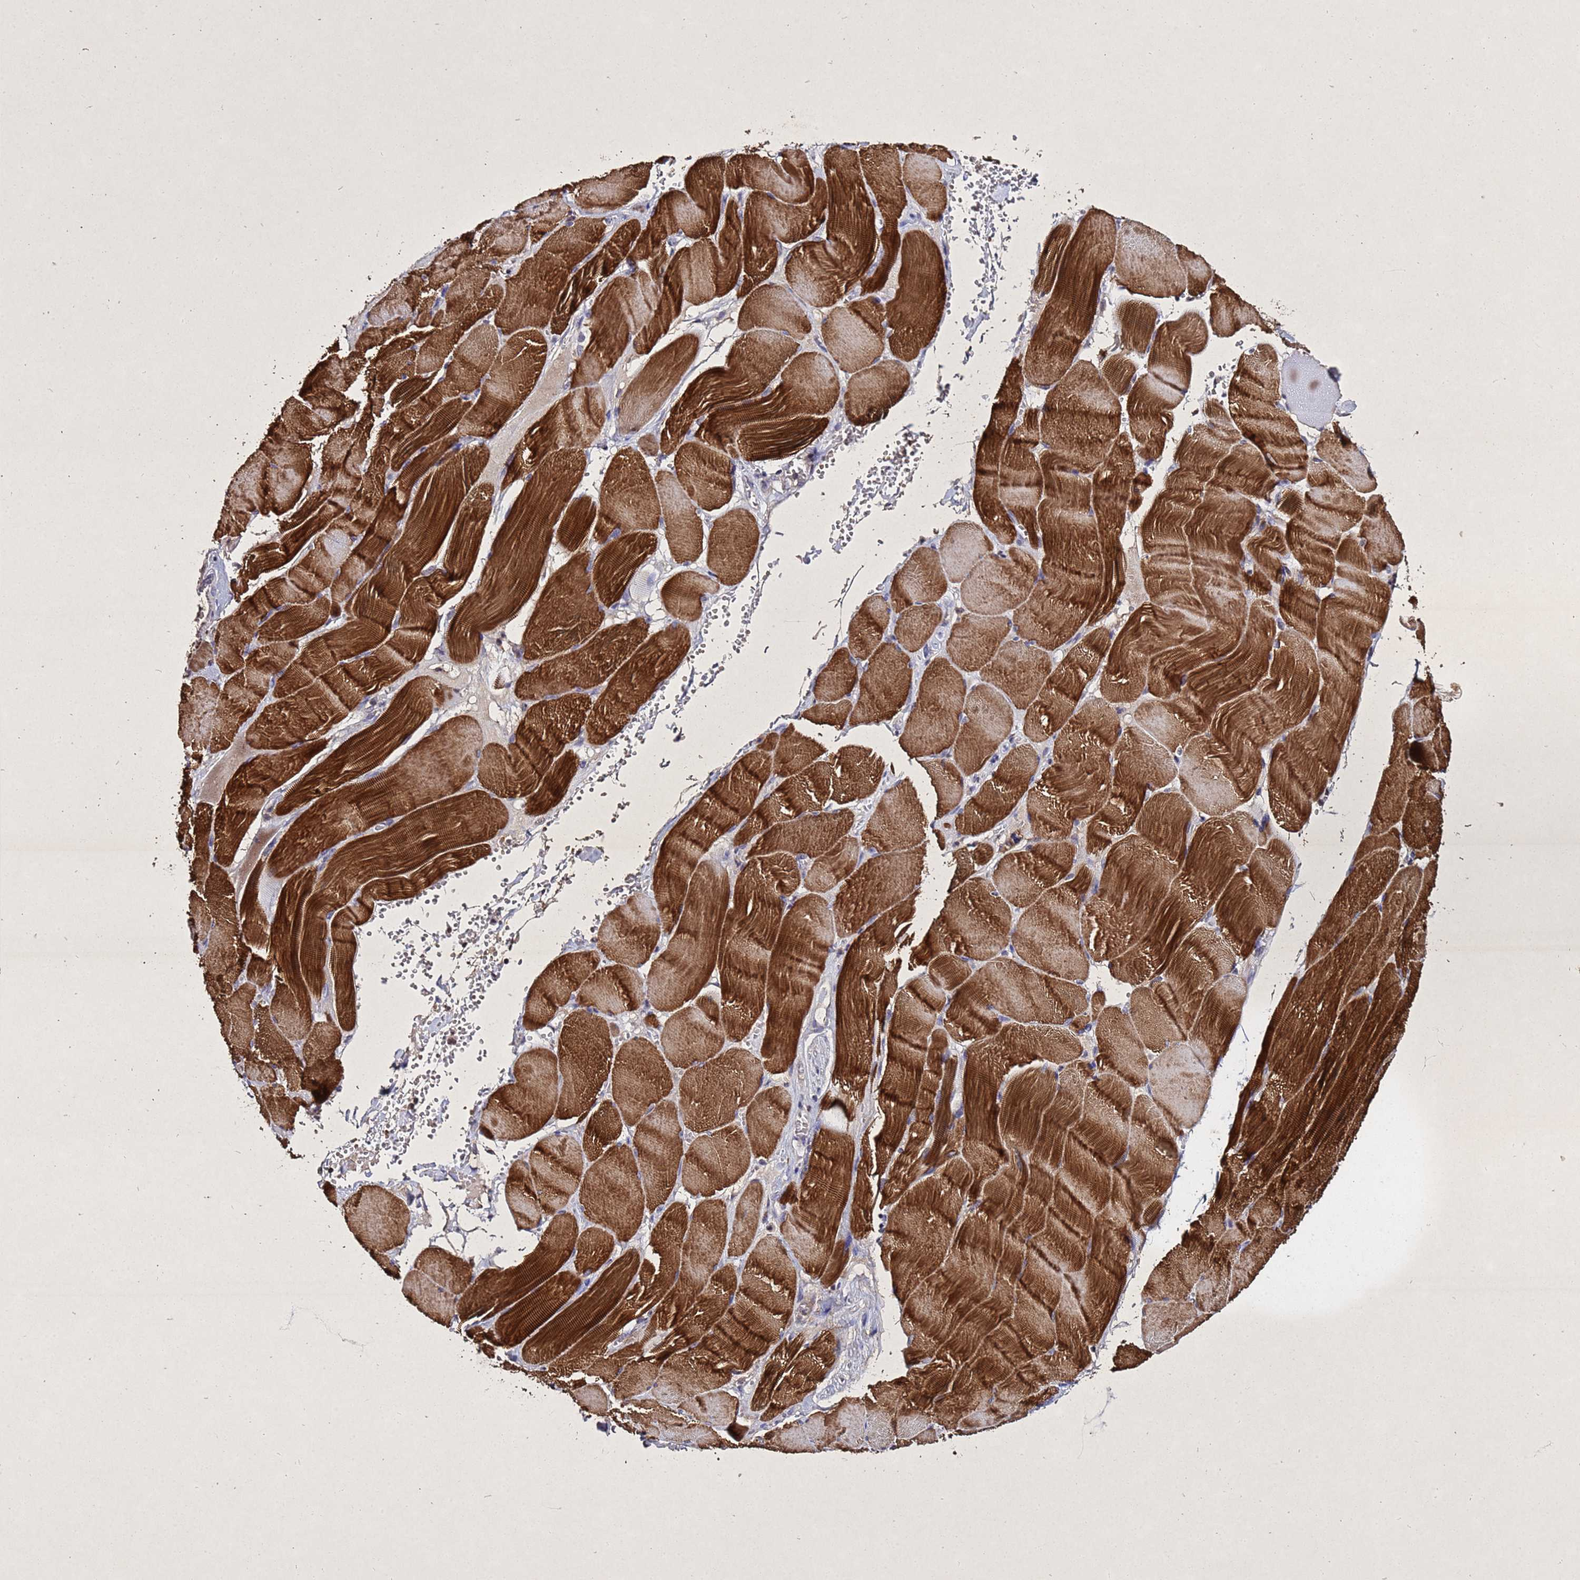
{"staining": {"intensity": "weak", "quantity": "25%-75%", "location": "cytoplasmic/membranous"}, "tissue": "adipose tissue", "cell_type": "Adipocytes", "image_type": "normal", "snomed": [{"axis": "morphology", "description": "Normal tissue, NOS"}, {"axis": "topography", "description": "Skeletal muscle"}, {"axis": "topography", "description": "Peripheral nerve tissue"}], "caption": "Immunohistochemistry staining of benign adipose tissue, which shows low levels of weak cytoplasmic/membranous positivity in about 25%-75% of adipocytes indicating weak cytoplasmic/membranous protein positivity. The staining was performed using DAB (brown) for protein detection and nuclei were counterstained in hematoxylin (blue).", "gene": "SV2B", "patient": {"sex": "female", "age": 55}}